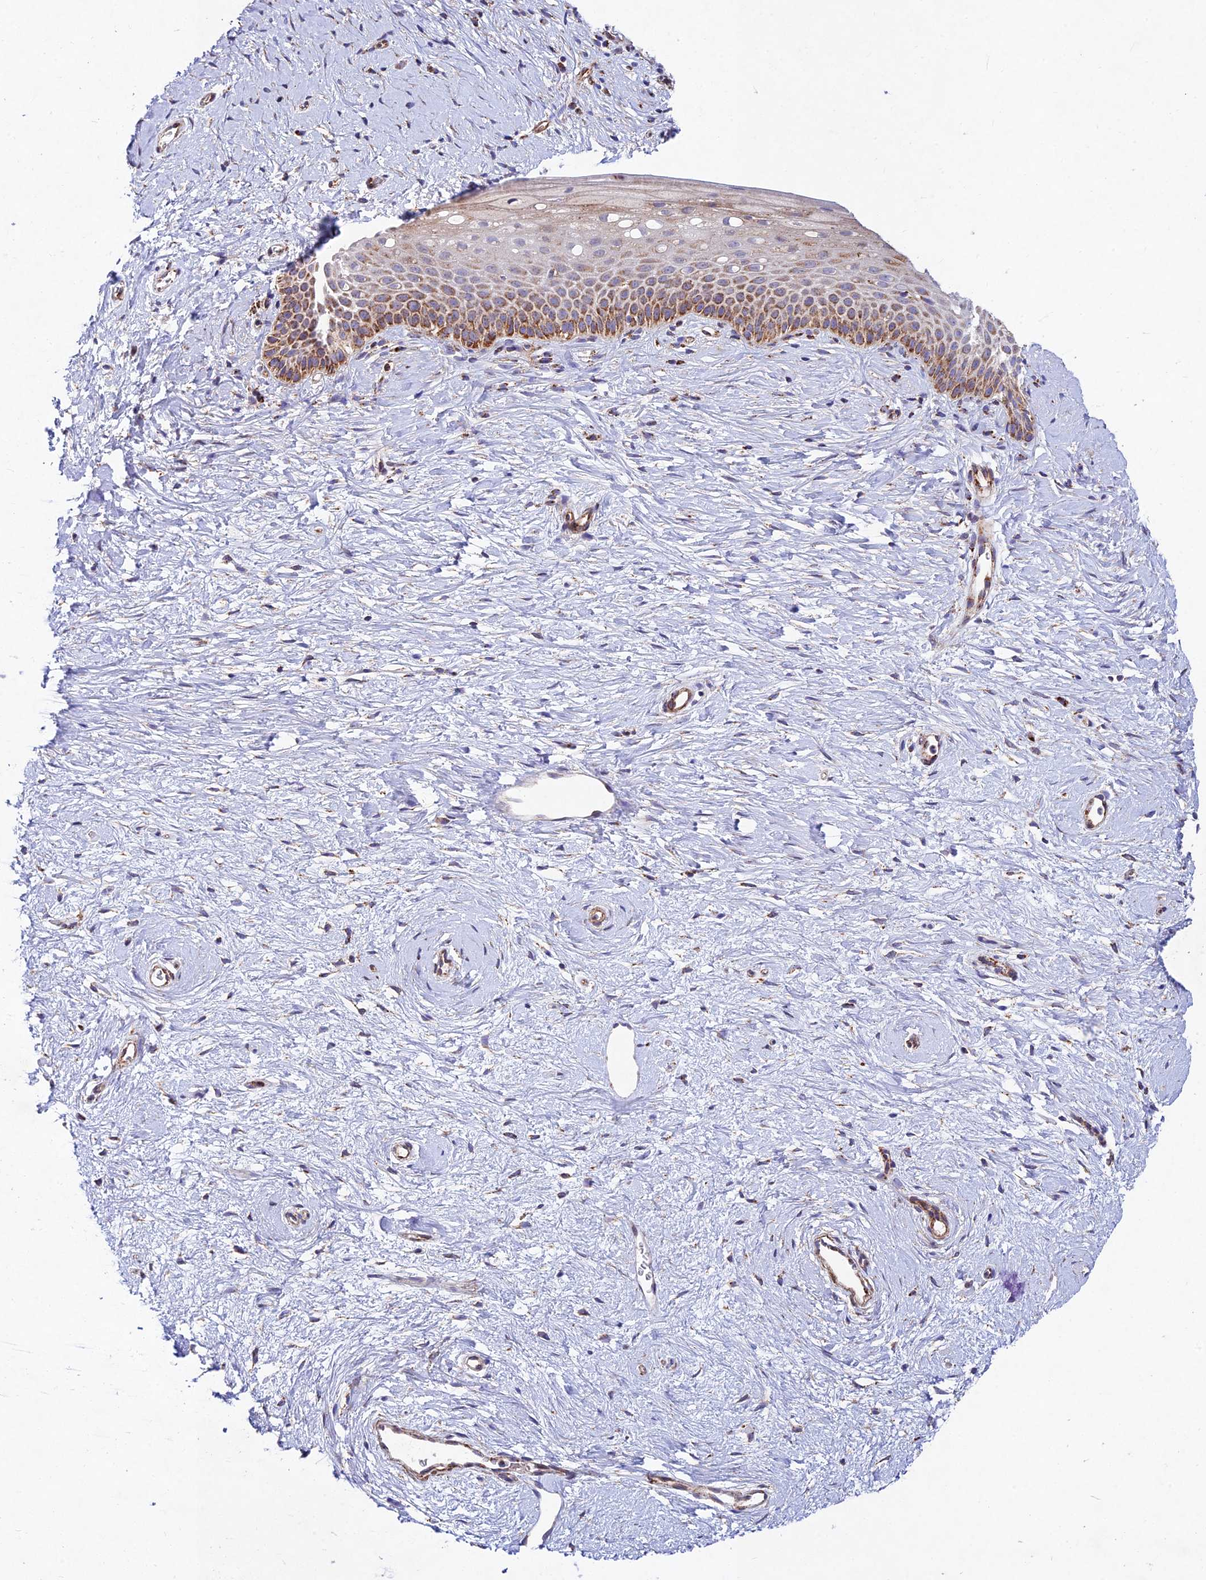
{"staining": {"intensity": "strong", "quantity": "25%-75%", "location": "cytoplasmic/membranous"}, "tissue": "cervix", "cell_type": "Glandular cells", "image_type": "normal", "snomed": [{"axis": "morphology", "description": "Normal tissue, NOS"}, {"axis": "topography", "description": "Cervix"}], "caption": "Strong cytoplasmic/membranous protein expression is identified in approximately 25%-75% of glandular cells in cervix. Using DAB (3,3'-diaminobenzidine) (brown) and hematoxylin (blue) stains, captured at high magnification using brightfield microscopy.", "gene": "KHDC3L", "patient": {"sex": "female", "age": 57}}